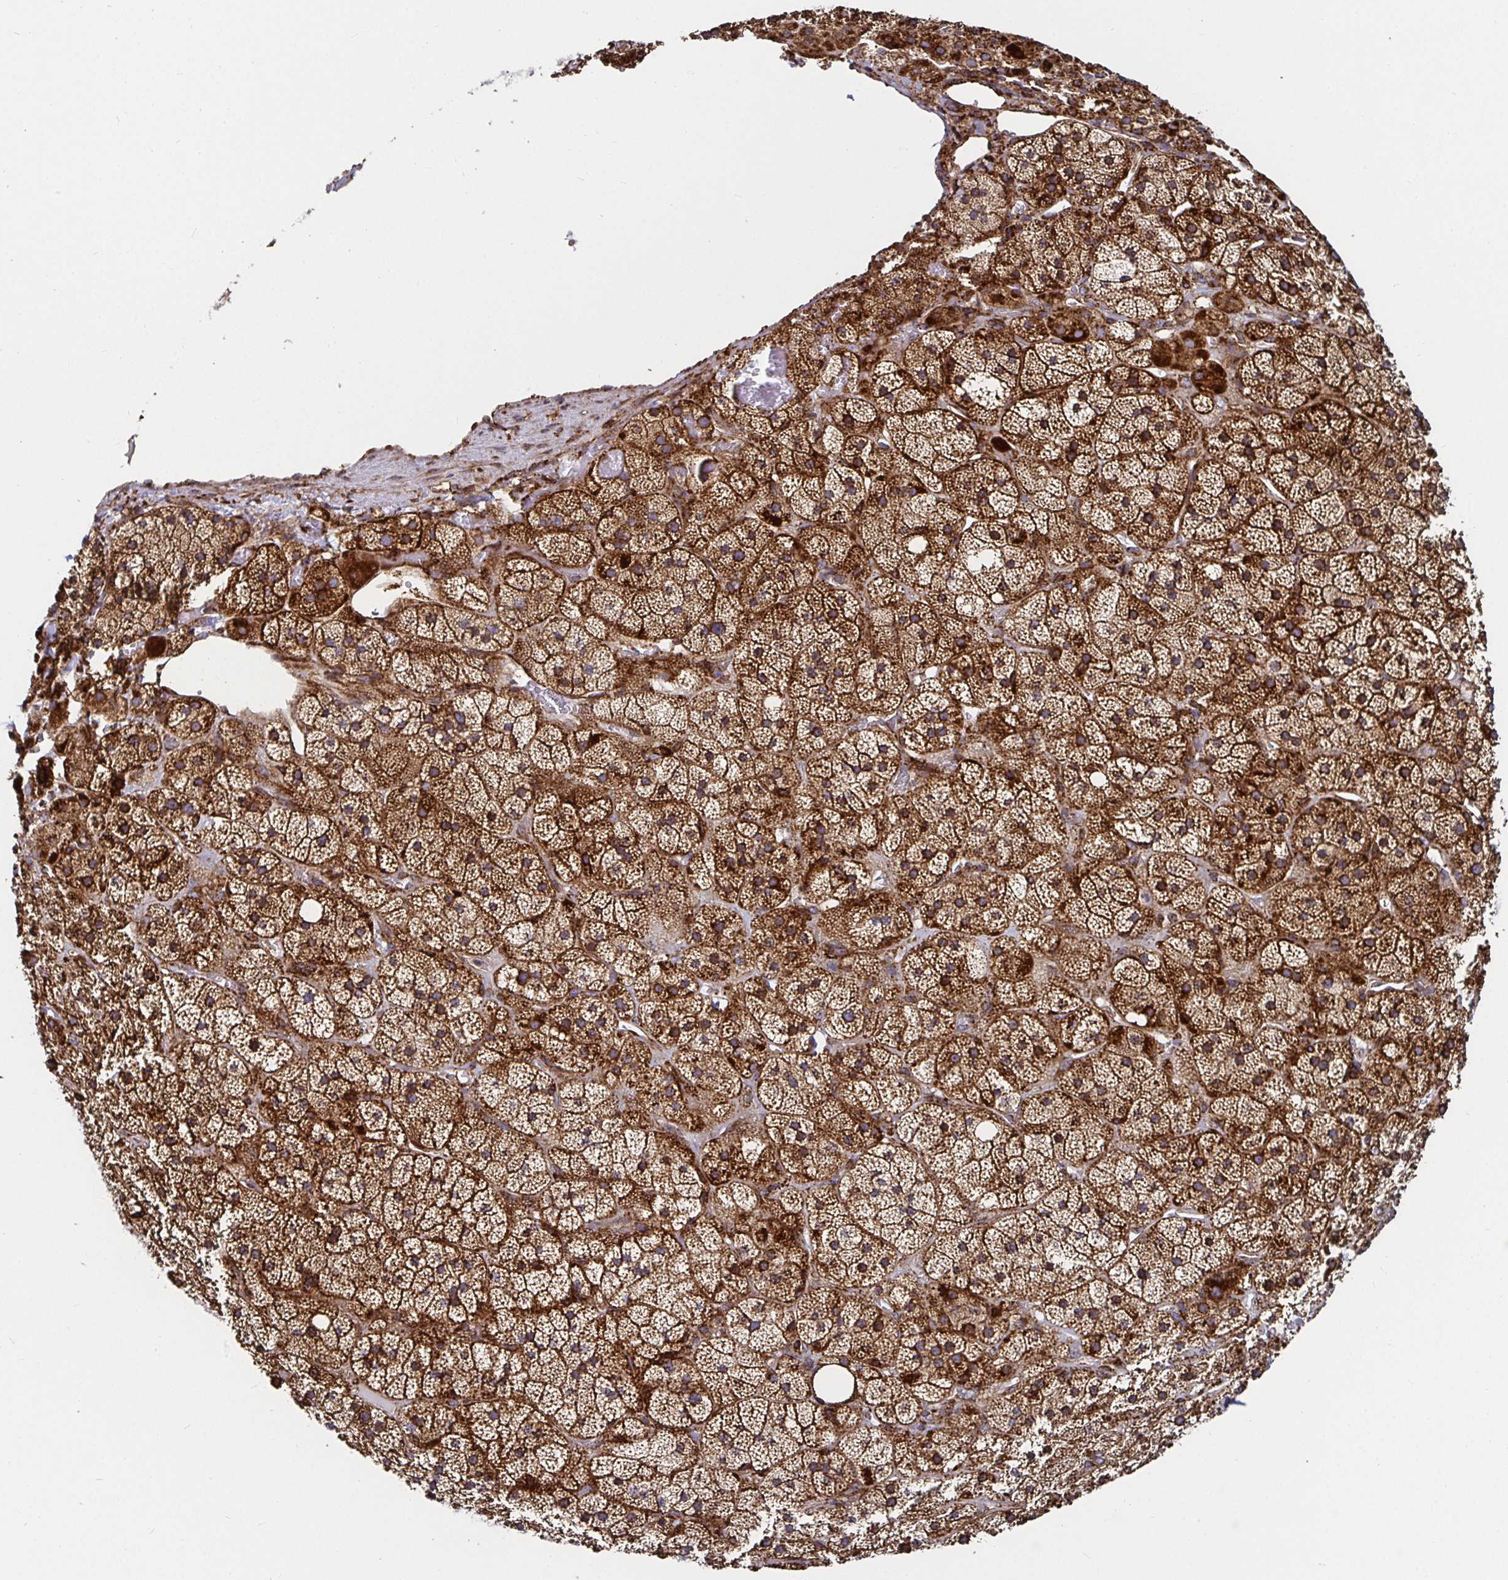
{"staining": {"intensity": "strong", "quantity": ">75%", "location": "cytoplasmic/membranous"}, "tissue": "adrenal gland", "cell_type": "Glandular cells", "image_type": "normal", "snomed": [{"axis": "morphology", "description": "Normal tissue, NOS"}, {"axis": "topography", "description": "Adrenal gland"}], "caption": "Immunohistochemistry histopathology image of normal adrenal gland stained for a protein (brown), which demonstrates high levels of strong cytoplasmic/membranous expression in about >75% of glandular cells.", "gene": "SMYD3", "patient": {"sex": "male", "age": 57}}